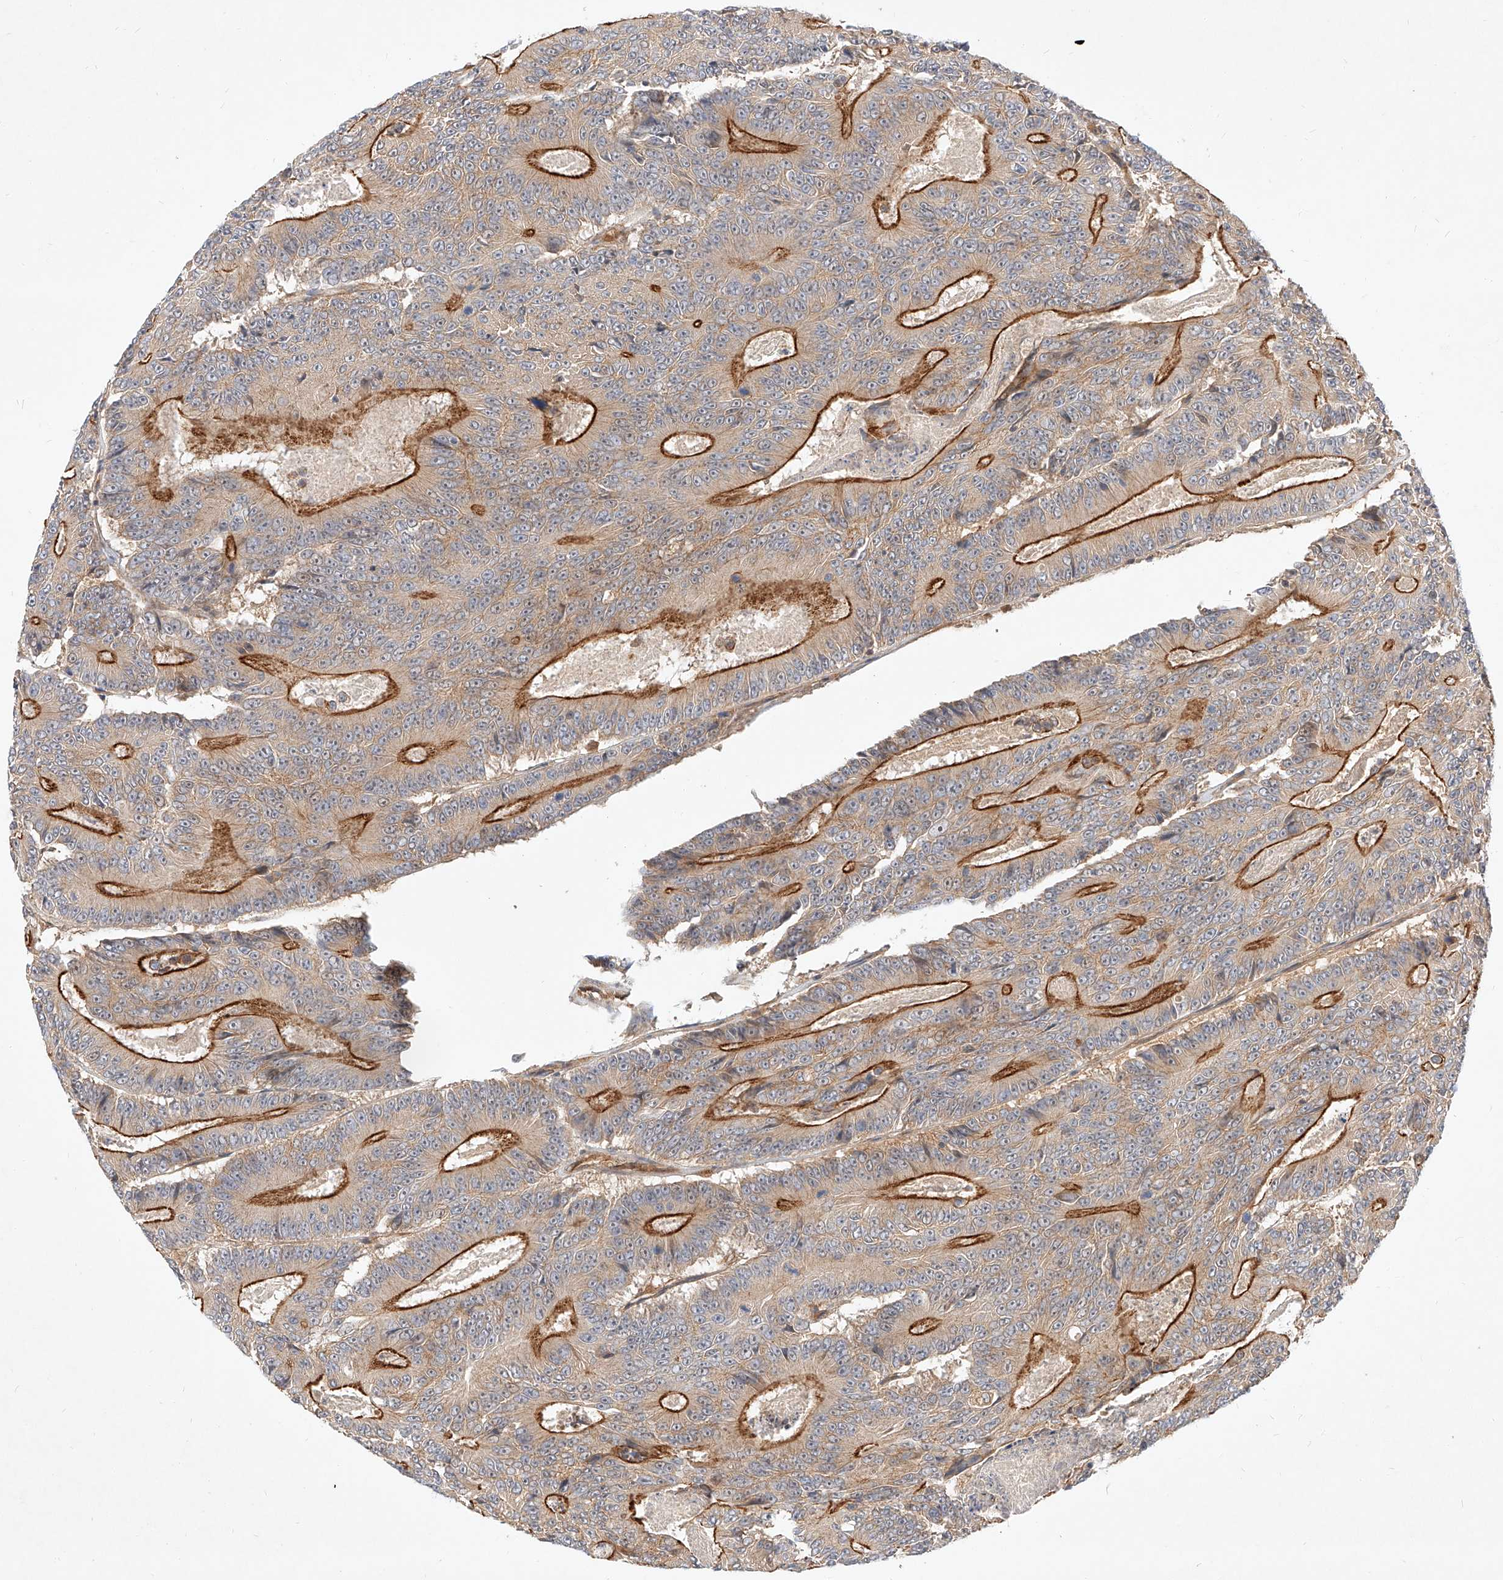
{"staining": {"intensity": "moderate", "quantity": "25%-75%", "location": "cytoplasmic/membranous"}, "tissue": "colorectal cancer", "cell_type": "Tumor cells", "image_type": "cancer", "snomed": [{"axis": "morphology", "description": "Adenocarcinoma, NOS"}, {"axis": "topography", "description": "Colon"}], "caption": "This image reveals immunohistochemistry staining of human colorectal cancer (adenocarcinoma), with medium moderate cytoplasmic/membranous staining in about 25%-75% of tumor cells.", "gene": "NFAM1", "patient": {"sex": "male", "age": 83}}